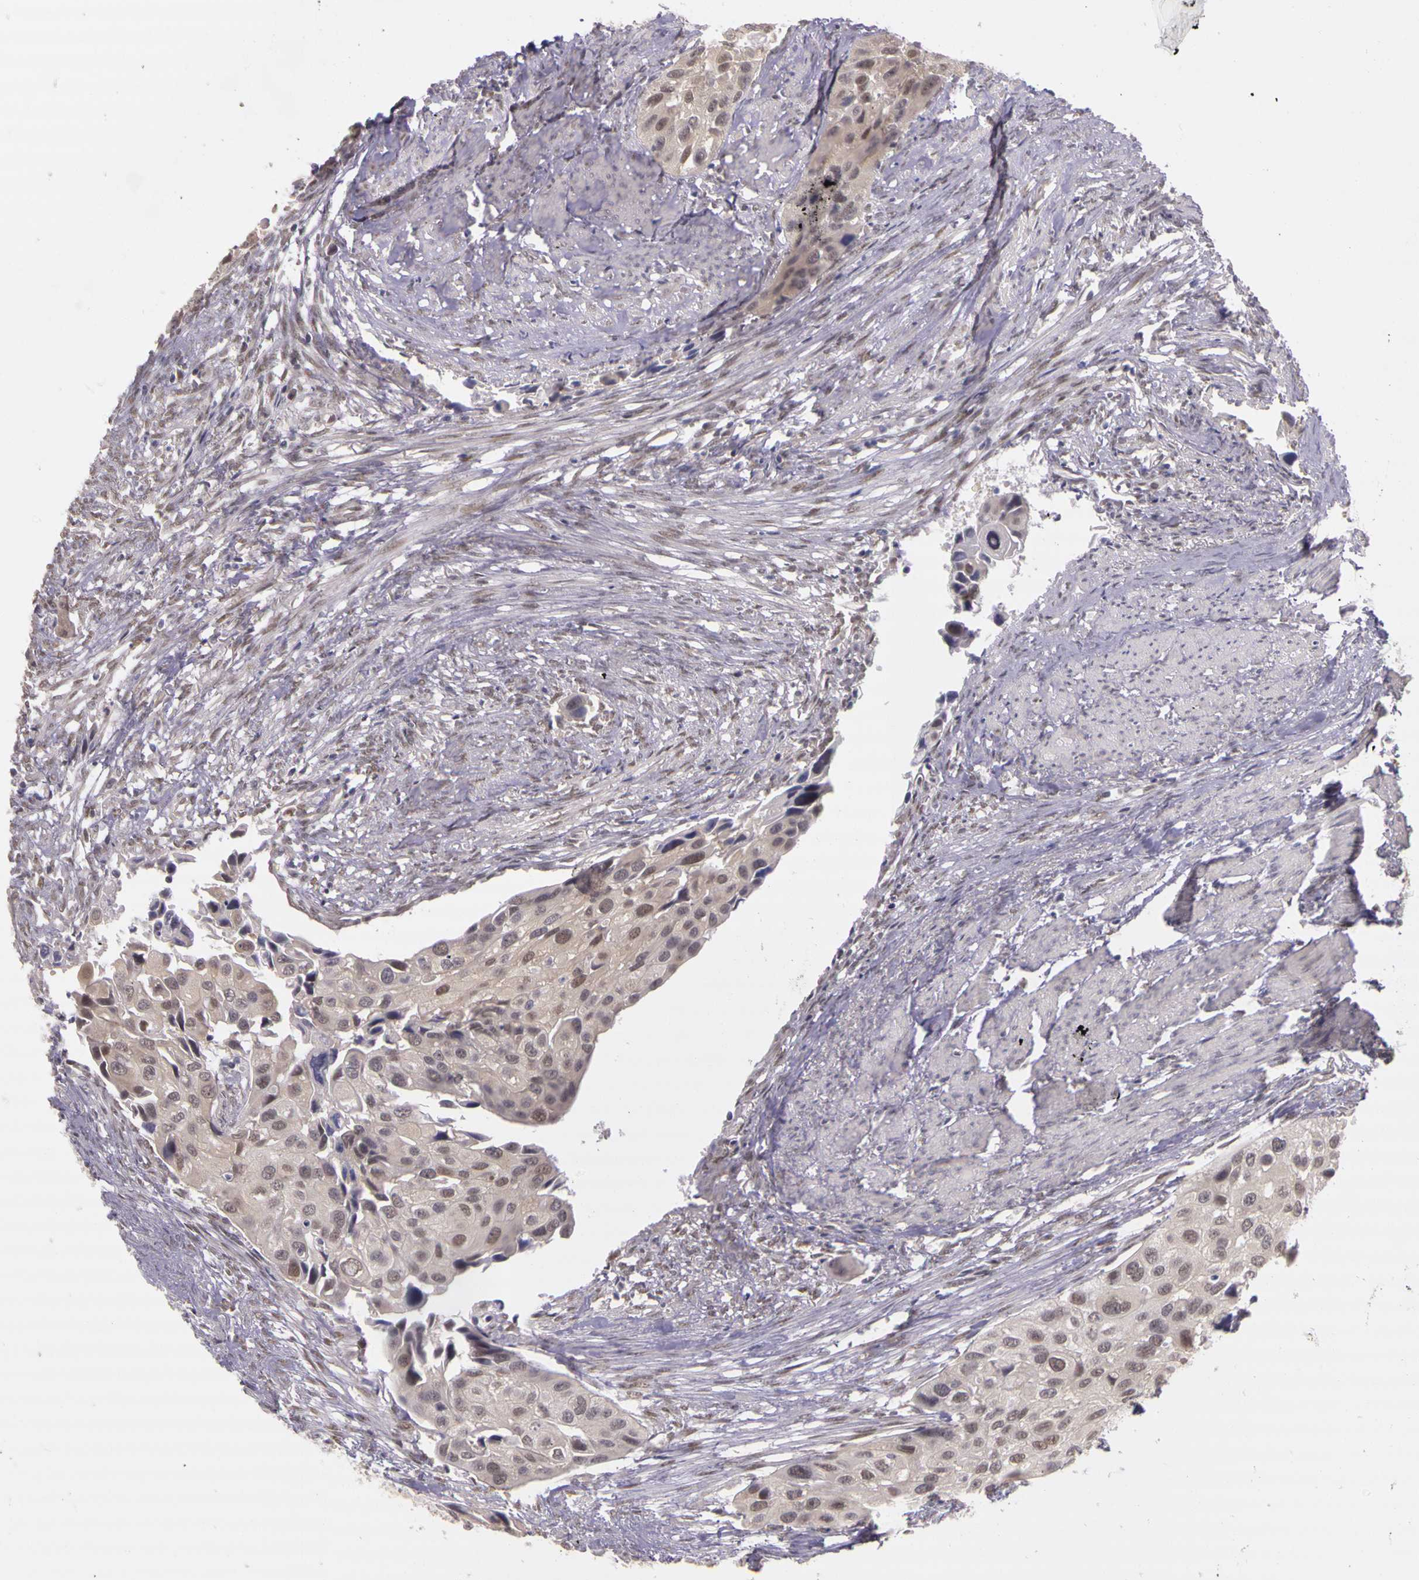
{"staining": {"intensity": "weak", "quantity": "25%-75%", "location": "nuclear"}, "tissue": "urothelial cancer", "cell_type": "Tumor cells", "image_type": "cancer", "snomed": [{"axis": "morphology", "description": "Urothelial carcinoma, High grade"}, {"axis": "topography", "description": "Urinary bladder"}], "caption": "IHC (DAB (3,3'-diaminobenzidine)) staining of high-grade urothelial carcinoma exhibits weak nuclear protein positivity in about 25%-75% of tumor cells. (Stains: DAB (3,3'-diaminobenzidine) in brown, nuclei in blue, Microscopy: brightfield microscopy at high magnification).", "gene": "WDR13", "patient": {"sex": "male", "age": 55}}